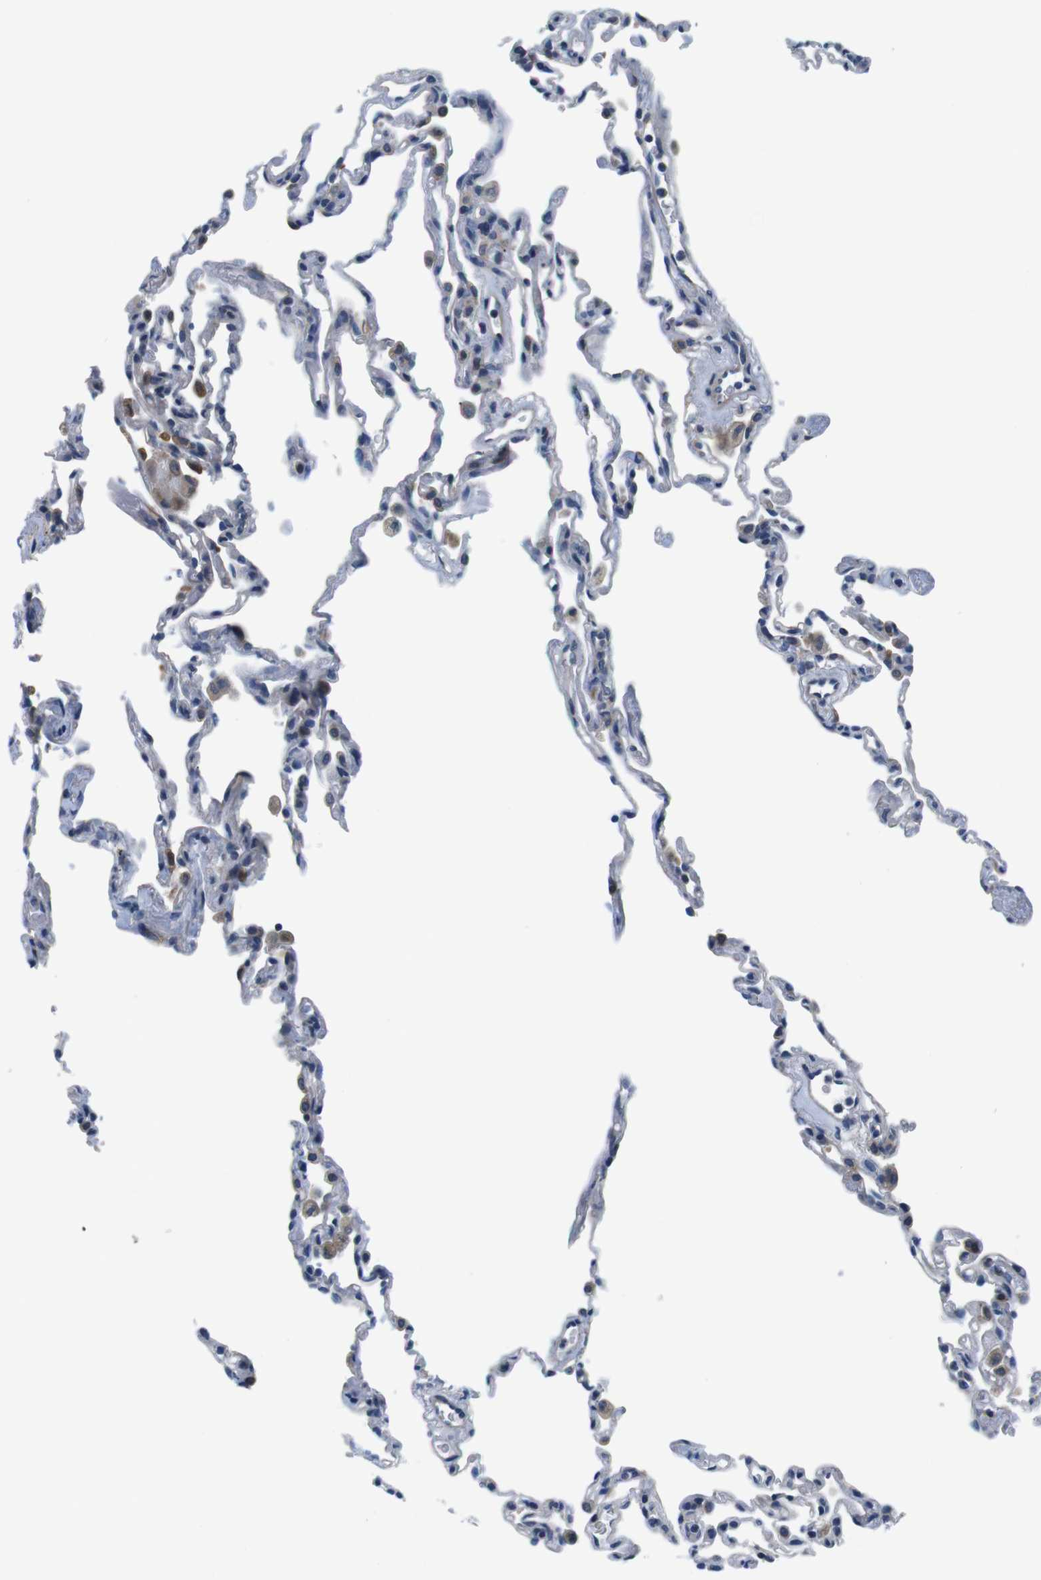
{"staining": {"intensity": "negative", "quantity": "none", "location": "none"}, "tissue": "lung", "cell_type": "Alveolar cells", "image_type": "normal", "snomed": [{"axis": "morphology", "description": "Normal tissue, NOS"}, {"axis": "topography", "description": "Lung"}], "caption": "The photomicrograph exhibits no significant positivity in alveolar cells of lung. (Immunohistochemistry (ihc), brightfield microscopy, high magnification).", "gene": "JAK1", "patient": {"sex": "male", "age": 59}}